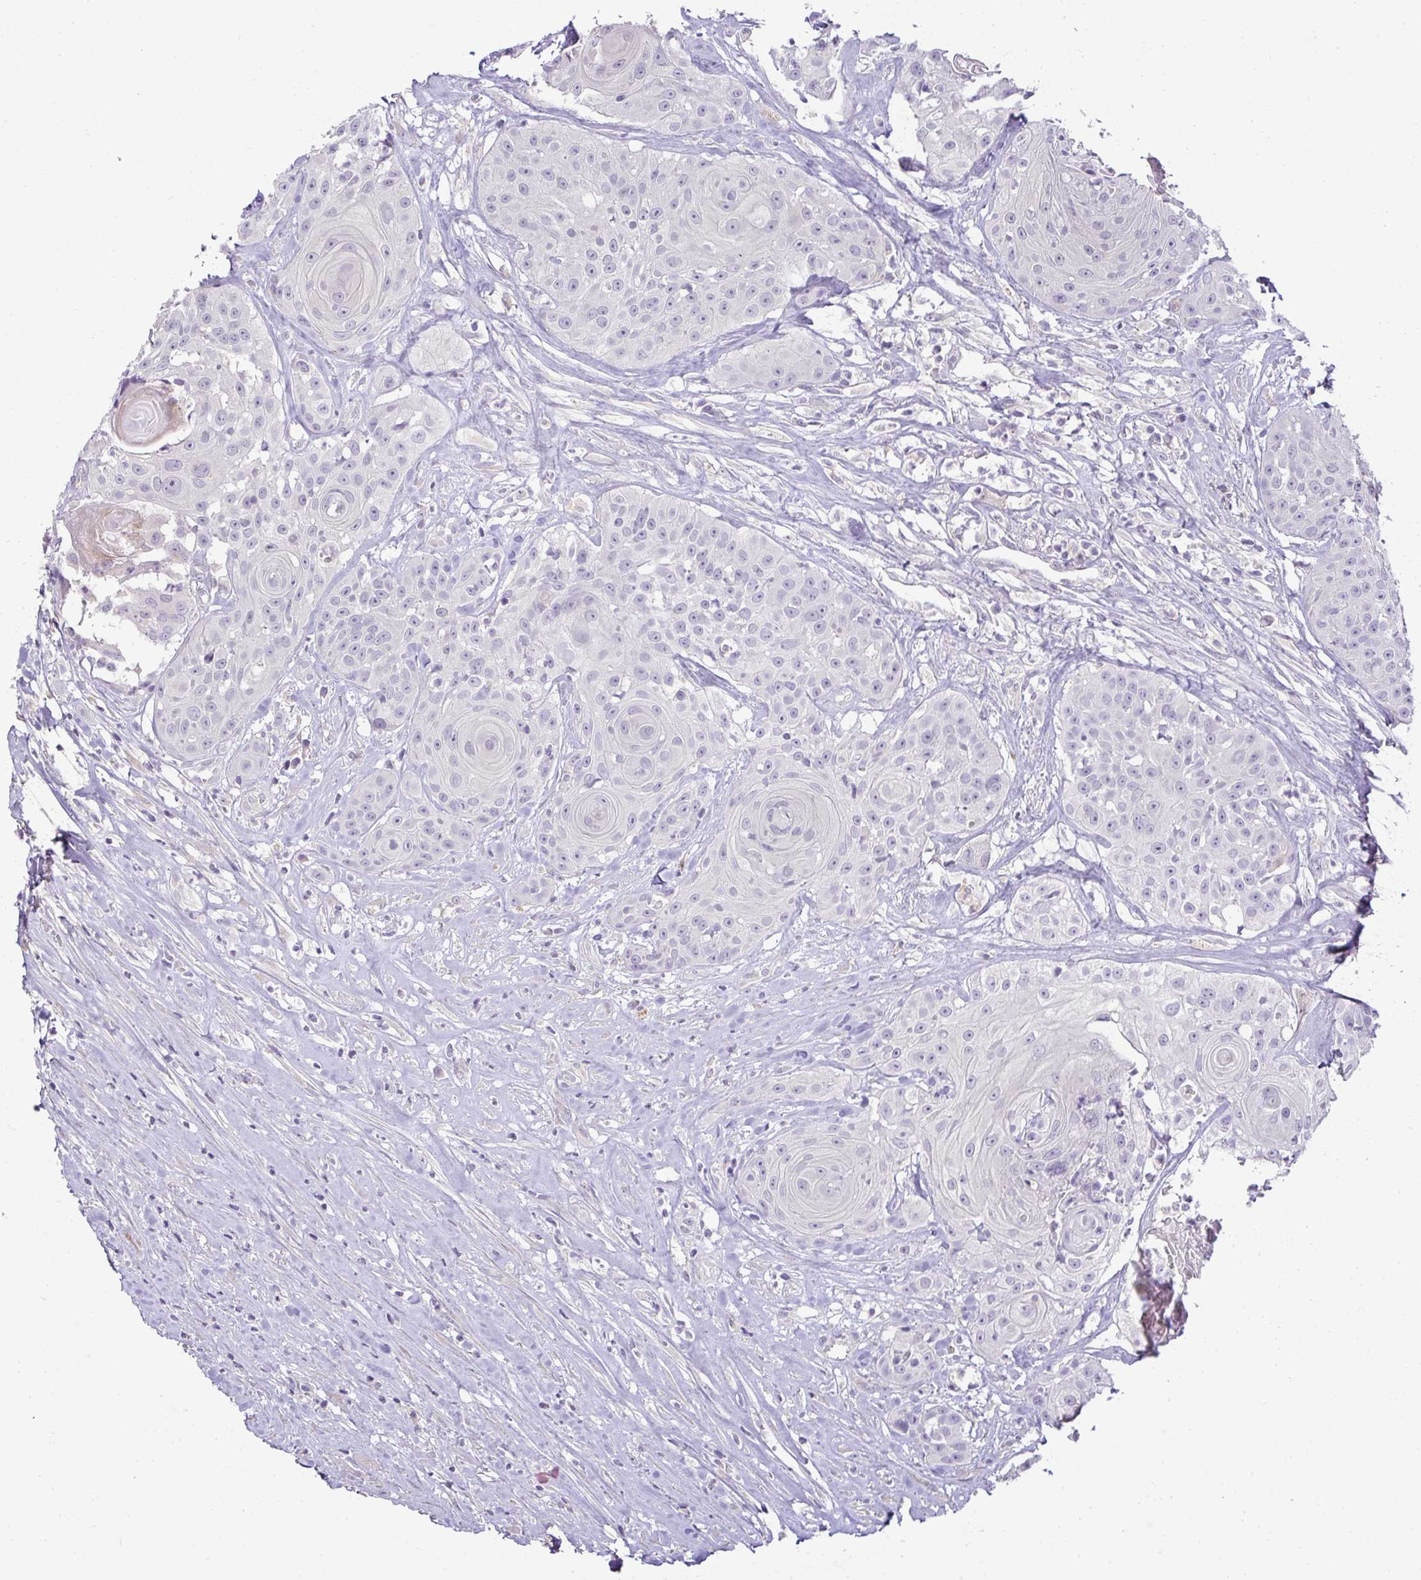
{"staining": {"intensity": "negative", "quantity": "none", "location": "none"}, "tissue": "head and neck cancer", "cell_type": "Tumor cells", "image_type": "cancer", "snomed": [{"axis": "morphology", "description": "Squamous cell carcinoma, NOS"}, {"axis": "topography", "description": "Head-Neck"}], "caption": "A high-resolution micrograph shows IHC staining of squamous cell carcinoma (head and neck), which displays no significant staining in tumor cells.", "gene": "CMPK1", "patient": {"sex": "male", "age": 83}}